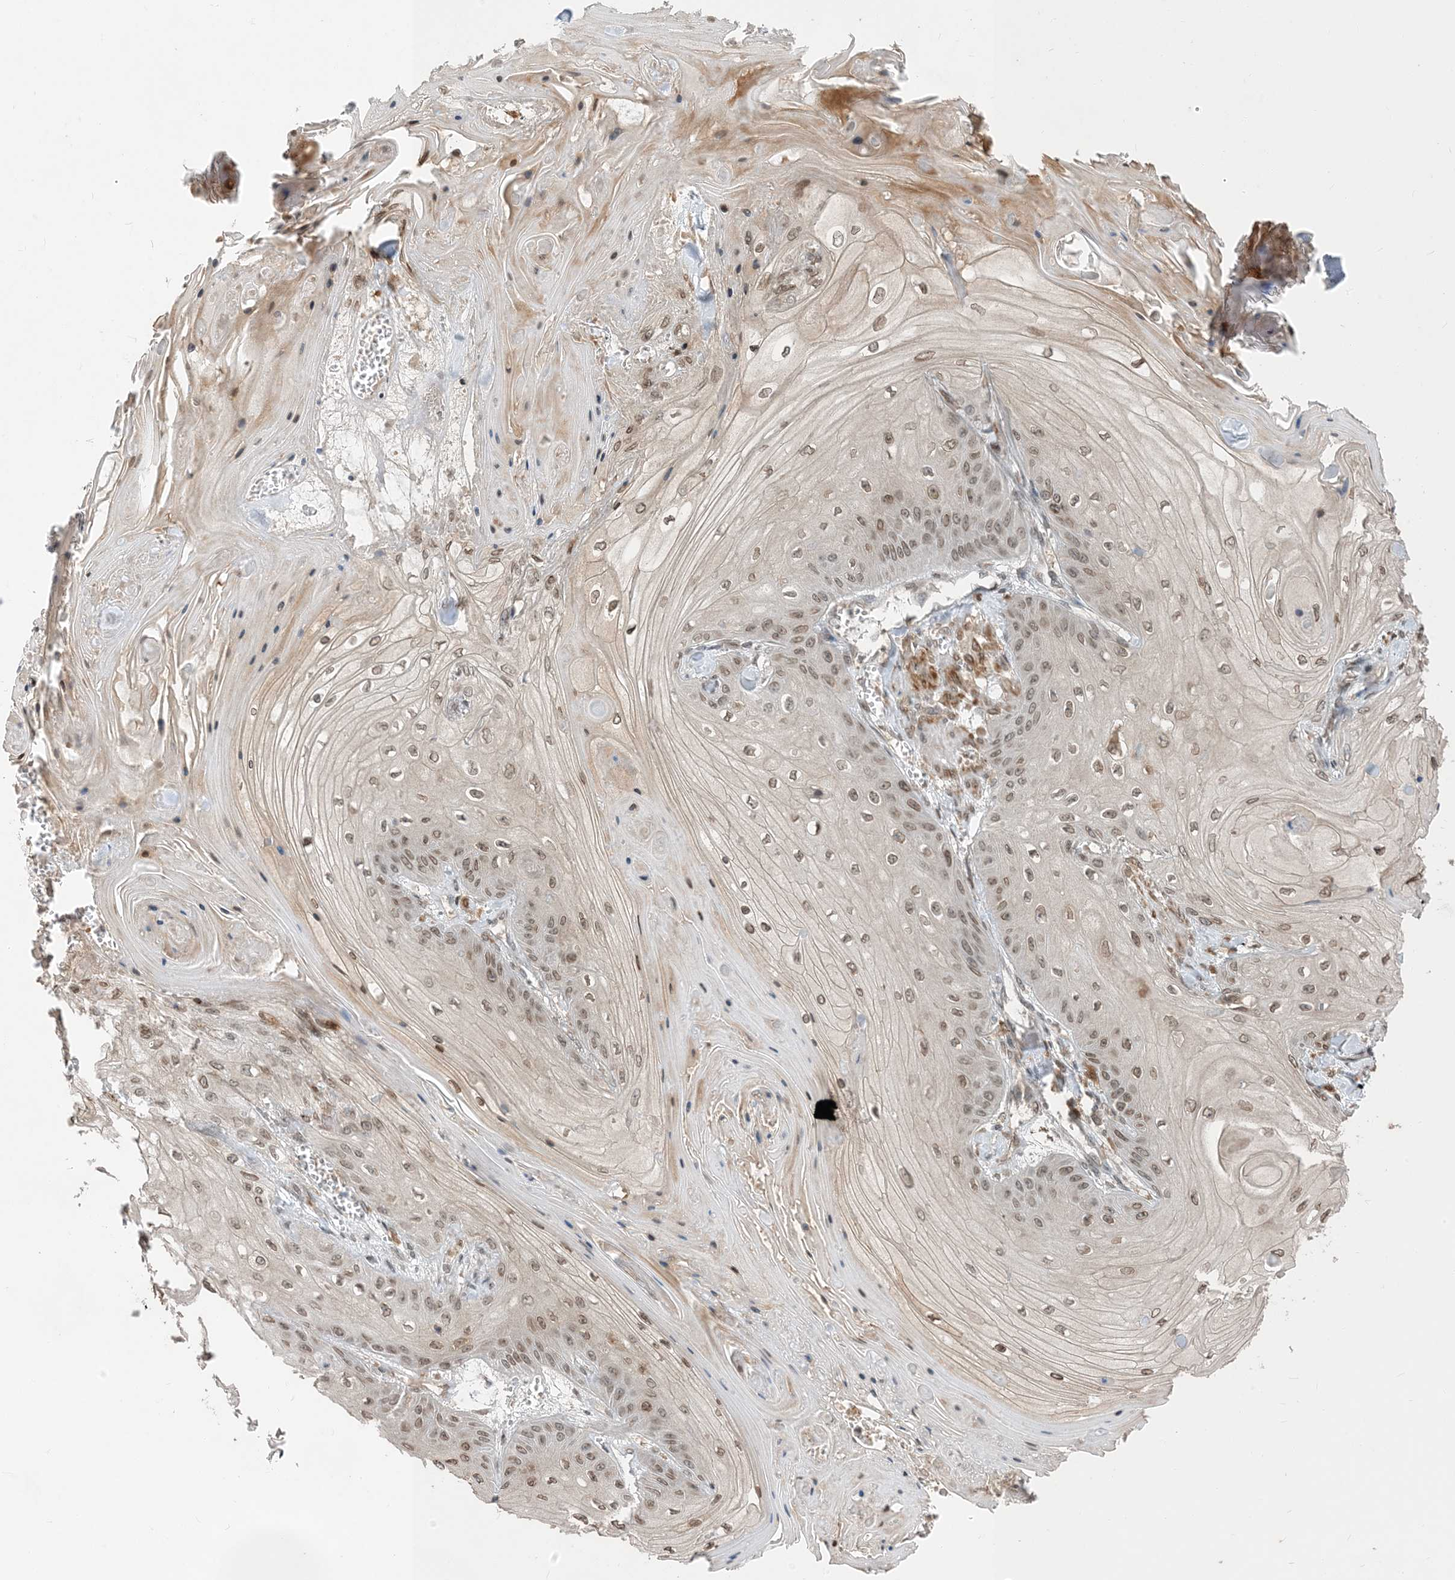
{"staining": {"intensity": "weak", "quantity": ">75%", "location": "cytoplasmic/membranous,nuclear"}, "tissue": "skin cancer", "cell_type": "Tumor cells", "image_type": "cancer", "snomed": [{"axis": "morphology", "description": "Squamous cell carcinoma, NOS"}, {"axis": "topography", "description": "Skin"}], "caption": "This photomicrograph reveals immunohistochemistry staining of human squamous cell carcinoma (skin), with low weak cytoplasmic/membranous and nuclear expression in about >75% of tumor cells.", "gene": "NAGK", "patient": {"sex": "male", "age": 74}}